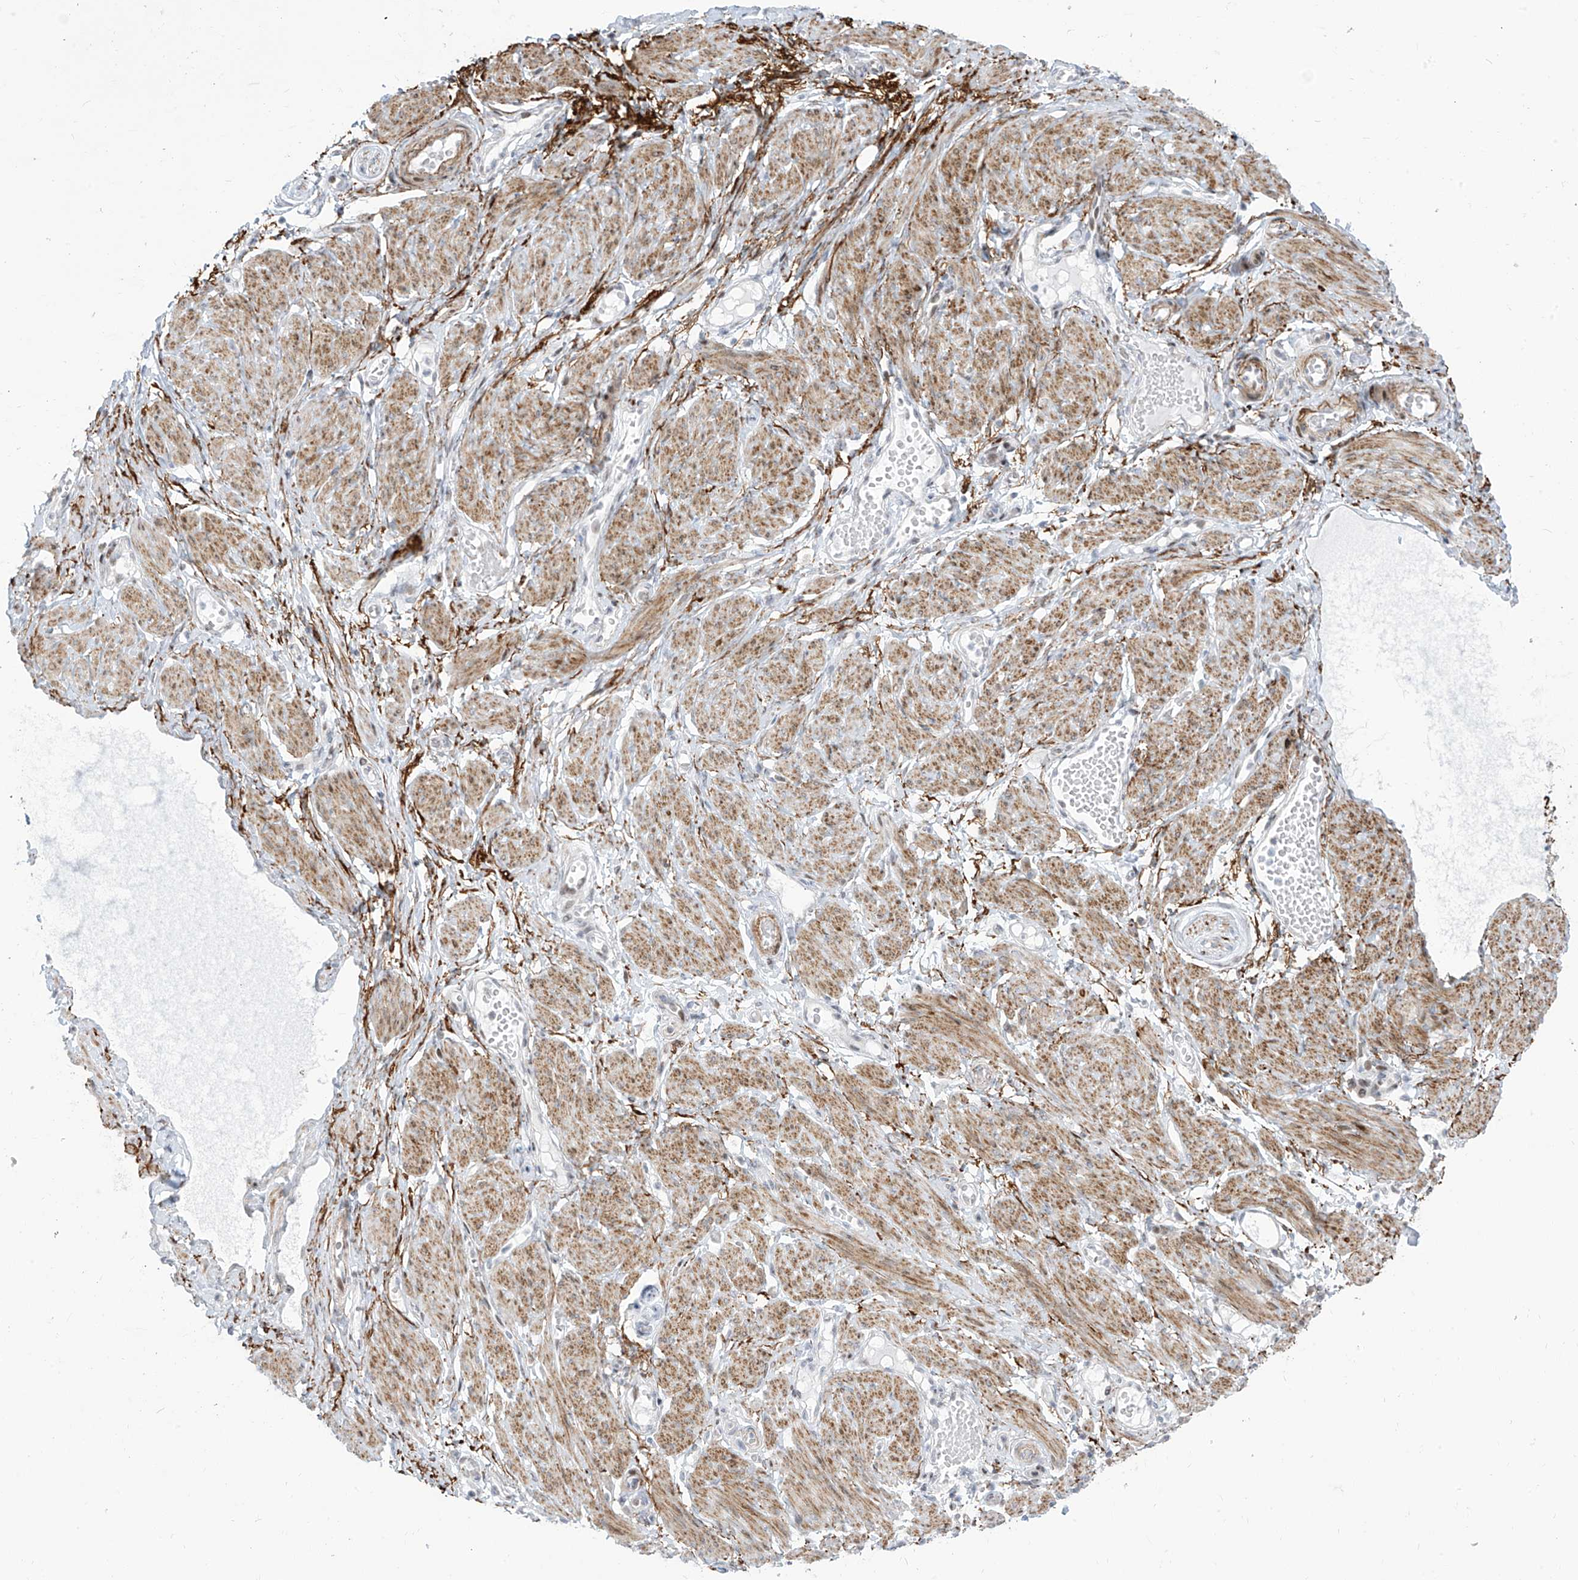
{"staining": {"intensity": "negative", "quantity": "none", "location": "none"}, "tissue": "adipose tissue", "cell_type": "Adipocytes", "image_type": "normal", "snomed": [{"axis": "morphology", "description": "Normal tissue, NOS"}, {"axis": "topography", "description": "Smooth muscle"}, {"axis": "topography", "description": "Peripheral nerve tissue"}], "caption": "Adipocytes are negative for protein expression in normal human adipose tissue. (IHC, brightfield microscopy, high magnification).", "gene": "LIN9", "patient": {"sex": "female", "age": 39}}